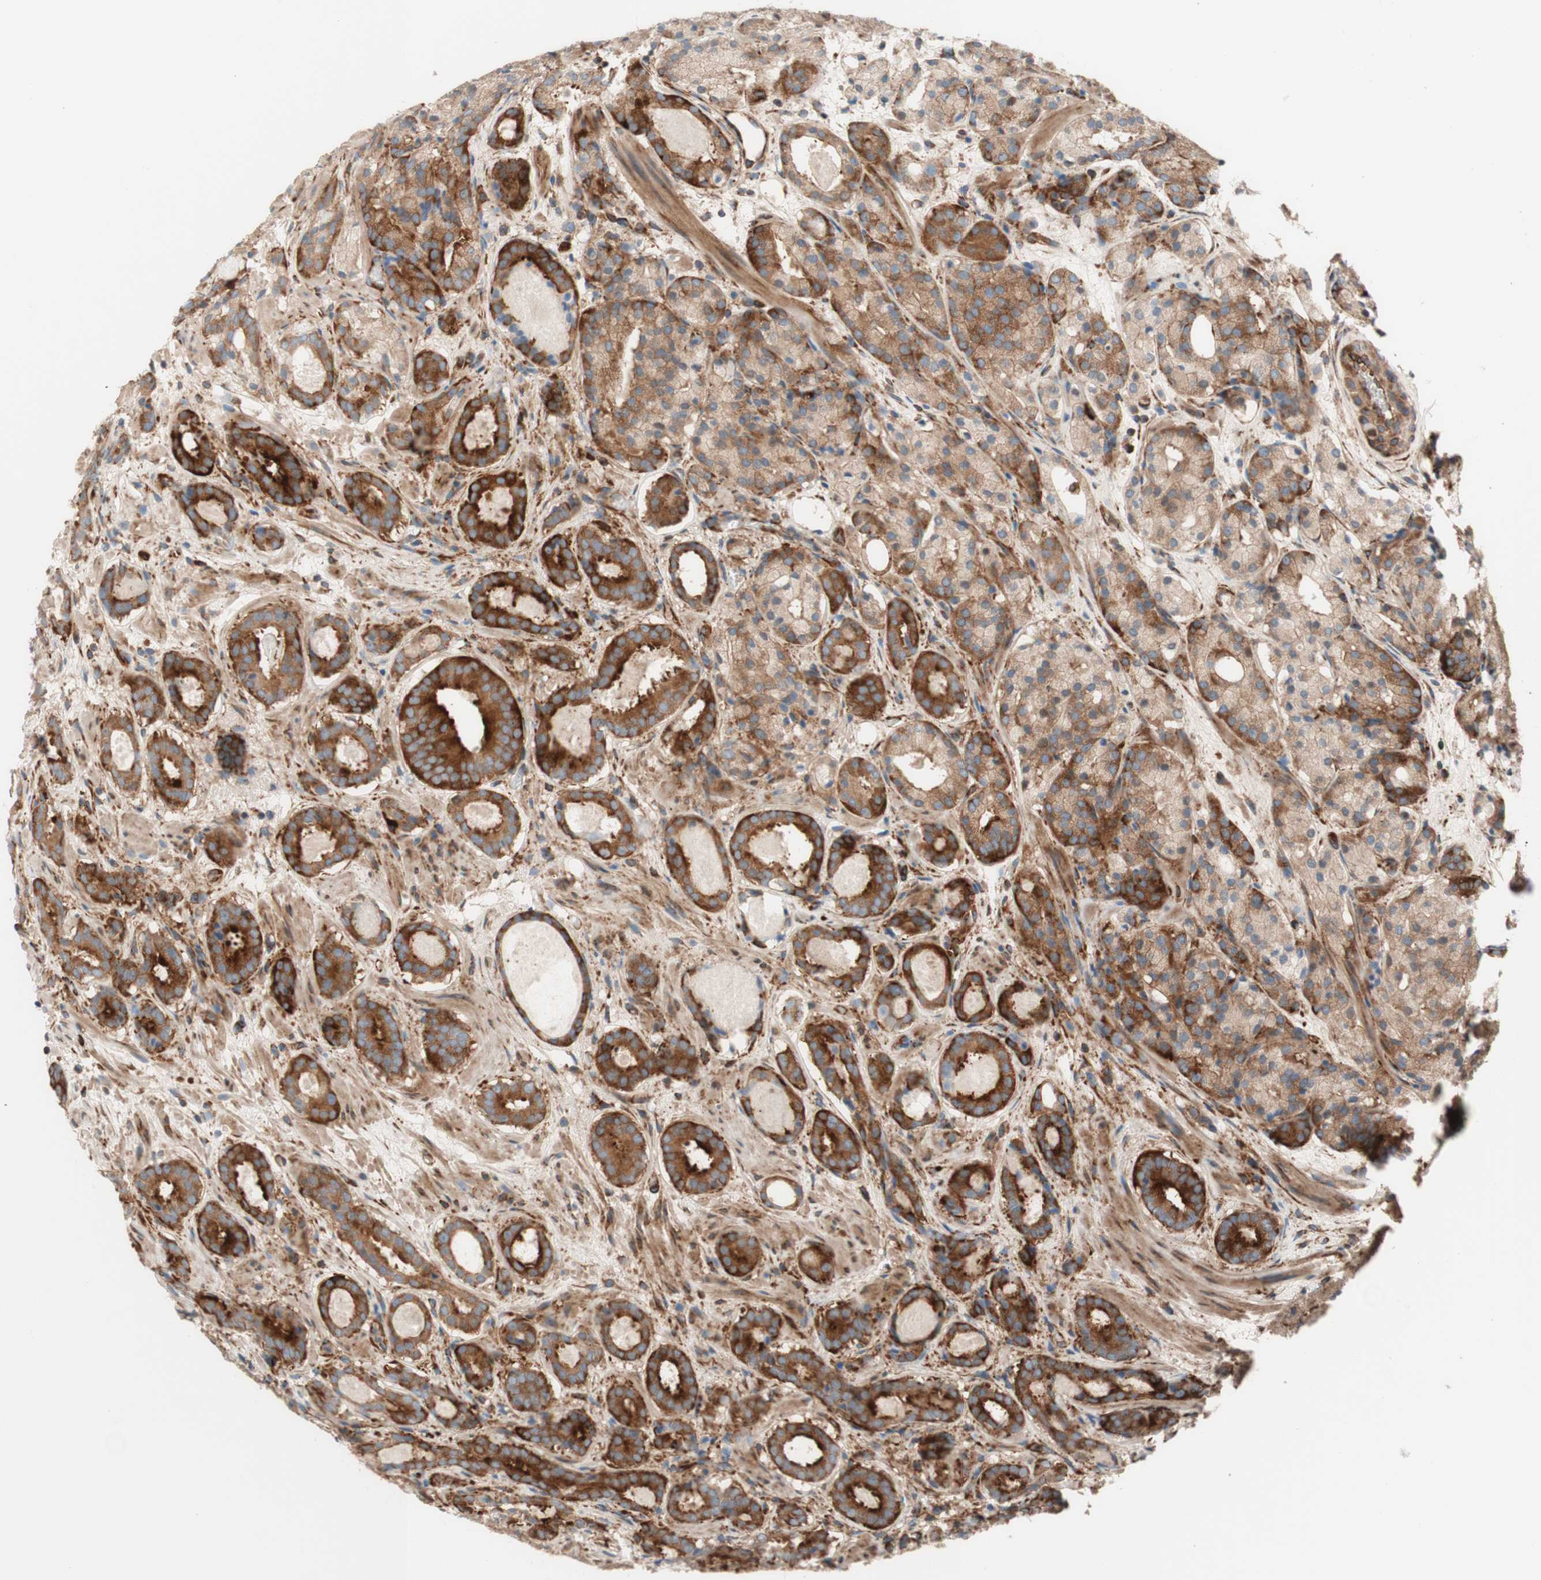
{"staining": {"intensity": "moderate", "quantity": ">75%", "location": "cytoplasmic/membranous"}, "tissue": "prostate cancer", "cell_type": "Tumor cells", "image_type": "cancer", "snomed": [{"axis": "morphology", "description": "Adenocarcinoma, Low grade"}, {"axis": "topography", "description": "Prostate"}], "caption": "Moderate cytoplasmic/membranous protein expression is appreciated in about >75% of tumor cells in low-grade adenocarcinoma (prostate).", "gene": "CCN4", "patient": {"sex": "male", "age": 69}}